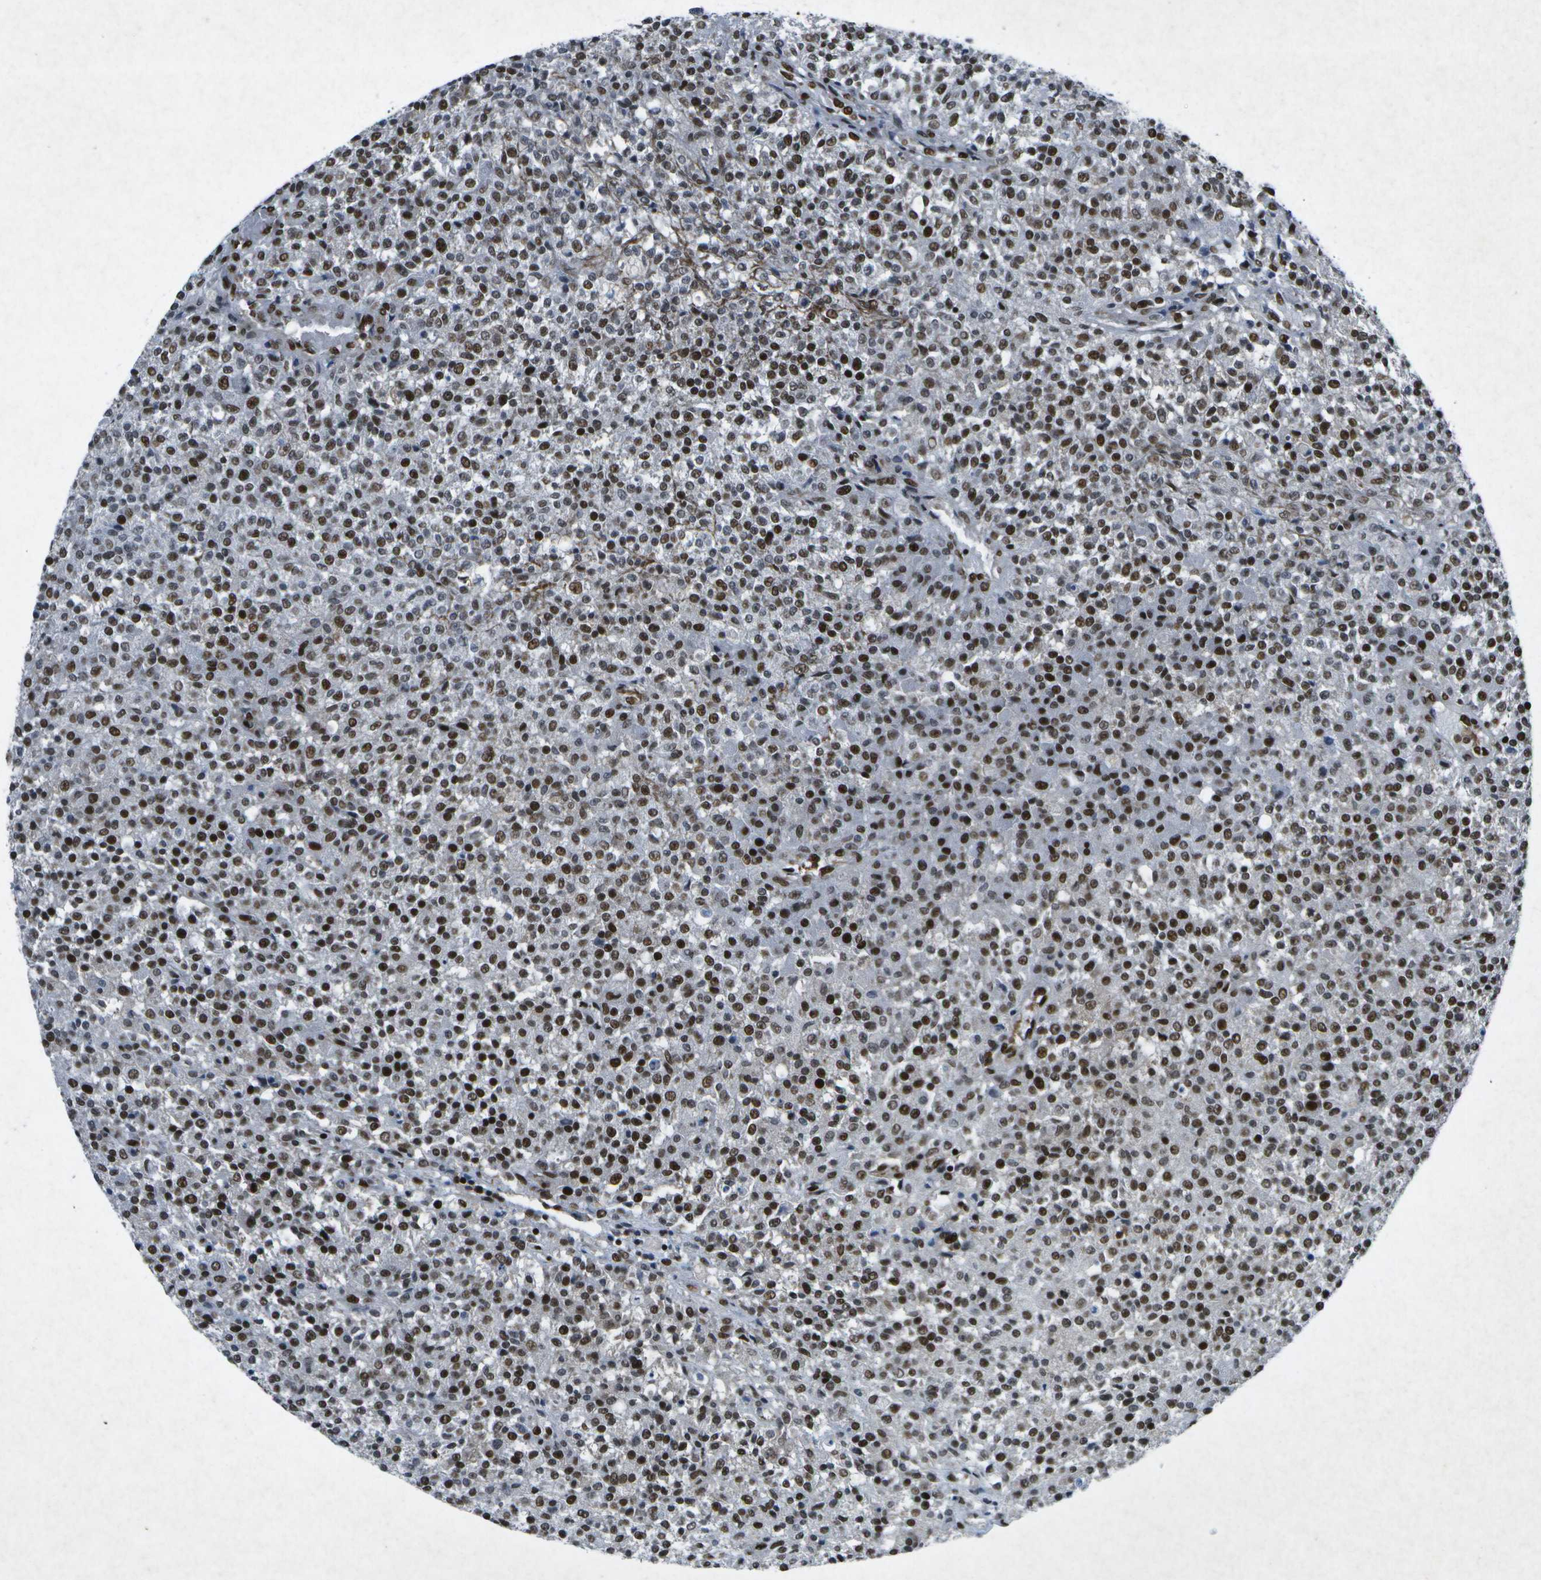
{"staining": {"intensity": "strong", "quantity": ">75%", "location": "nuclear"}, "tissue": "testis cancer", "cell_type": "Tumor cells", "image_type": "cancer", "snomed": [{"axis": "morphology", "description": "Seminoma, NOS"}, {"axis": "topography", "description": "Testis"}], "caption": "The image shows immunohistochemical staining of testis seminoma. There is strong nuclear expression is present in approximately >75% of tumor cells.", "gene": "MTA2", "patient": {"sex": "male", "age": 59}}